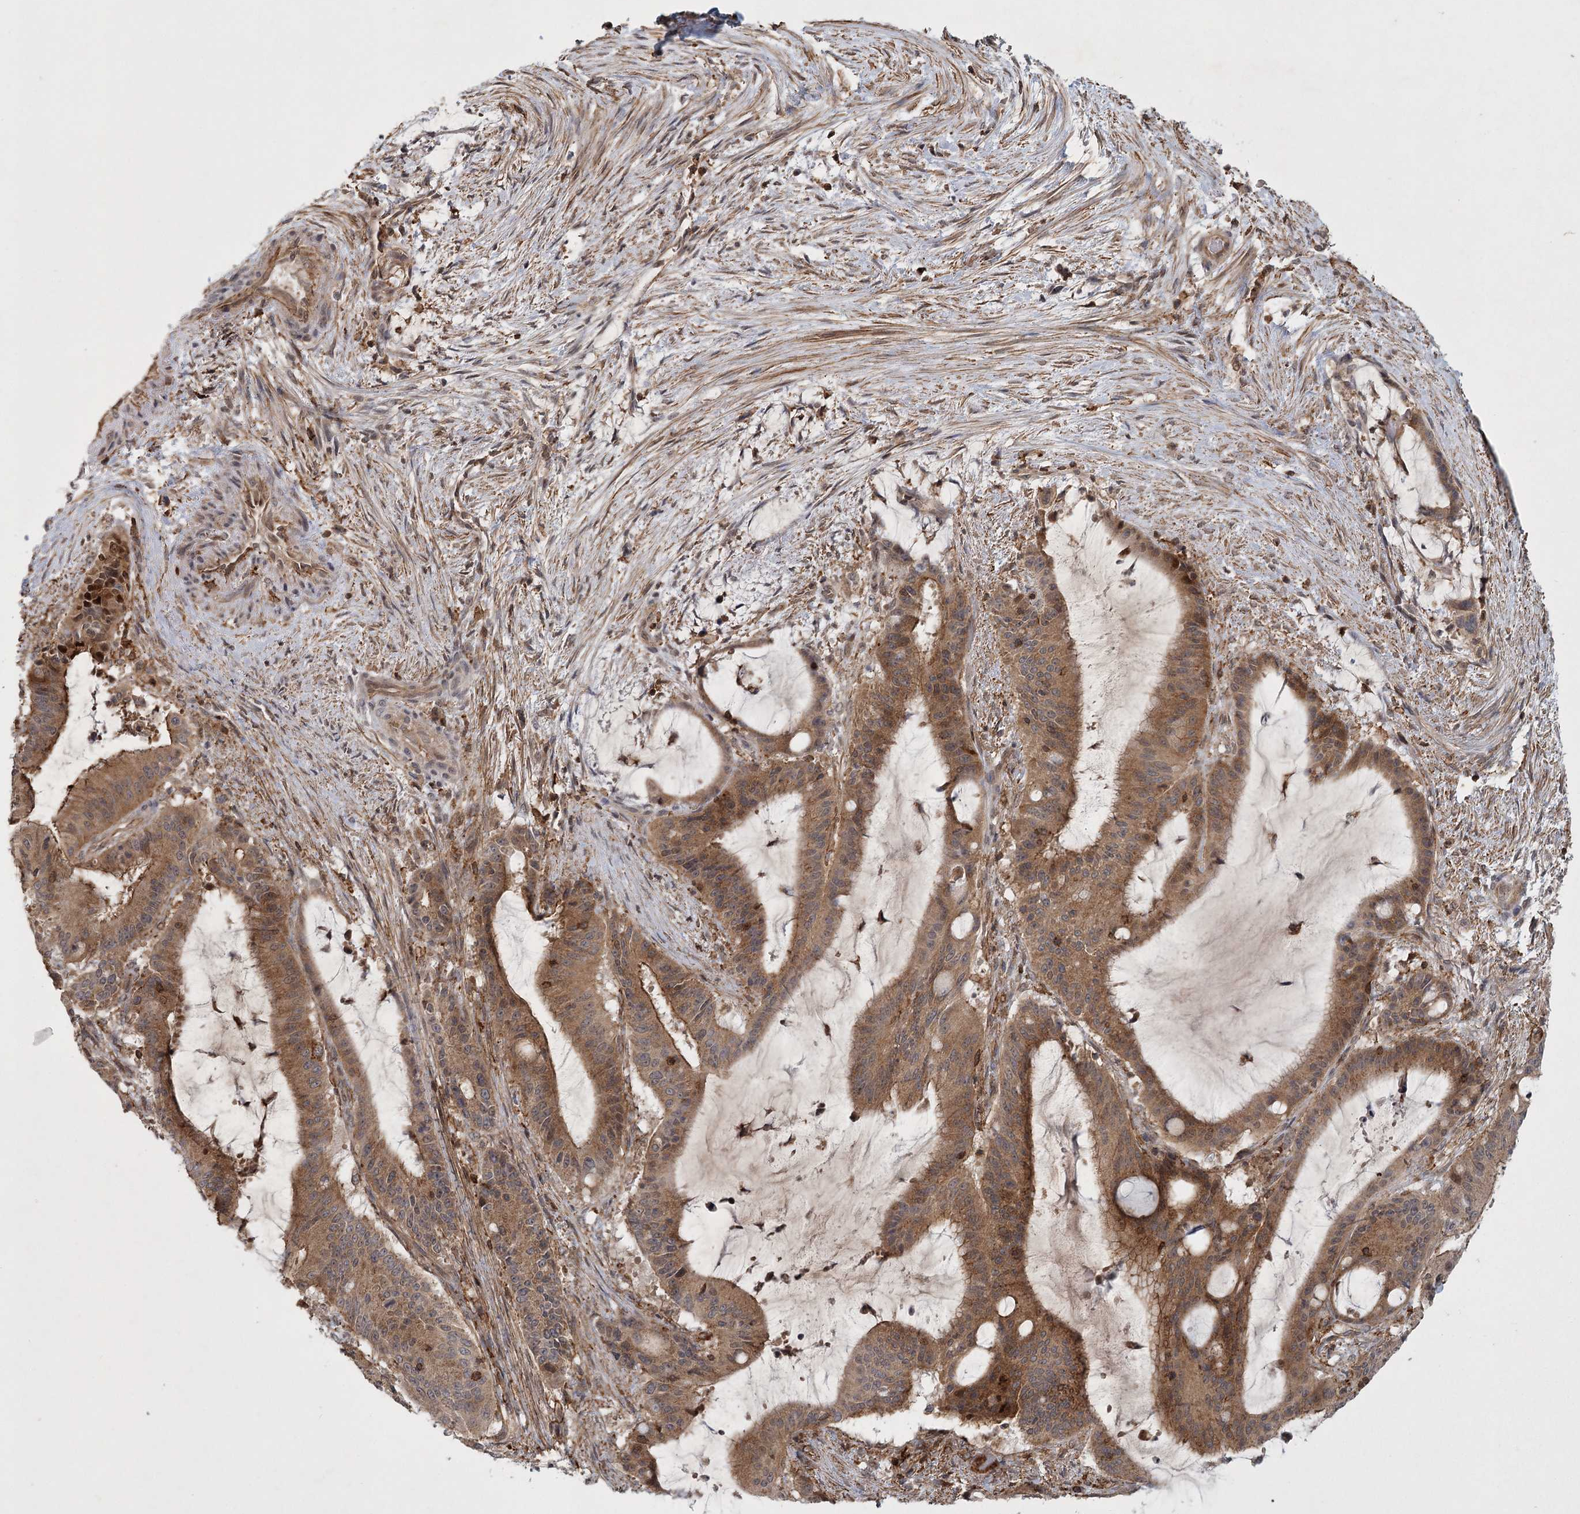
{"staining": {"intensity": "moderate", "quantity": ">75%", "location": "cytoplasmic/membranous"}, "tissue": "liver cancer", "cell_type": "Tumor cells", "image_type": "cancer", "snomed": [{"axis": "morphology", "description": "Normal tissue, NOS"}, {"axis": "morphology", "description": "Cholangiocarcinoma"}, {"axis": "topography", "description": "Liver"}, {"axis": "topography", "description": "Peripheral nerve tissue"}], "caption": "A brown stain labels moderate cytoplasmic/membranous expression of a protein in liver cancer (cholangiocarcinoma) tumor cells. Using DAB (3,3'-diaminobenzidine) (brown) and hematoxylin (blue) stains, captured at high magnification using brightfield microscopy.", "gene": "MEPE", "patient": {"sex": "female", "age": 73}}